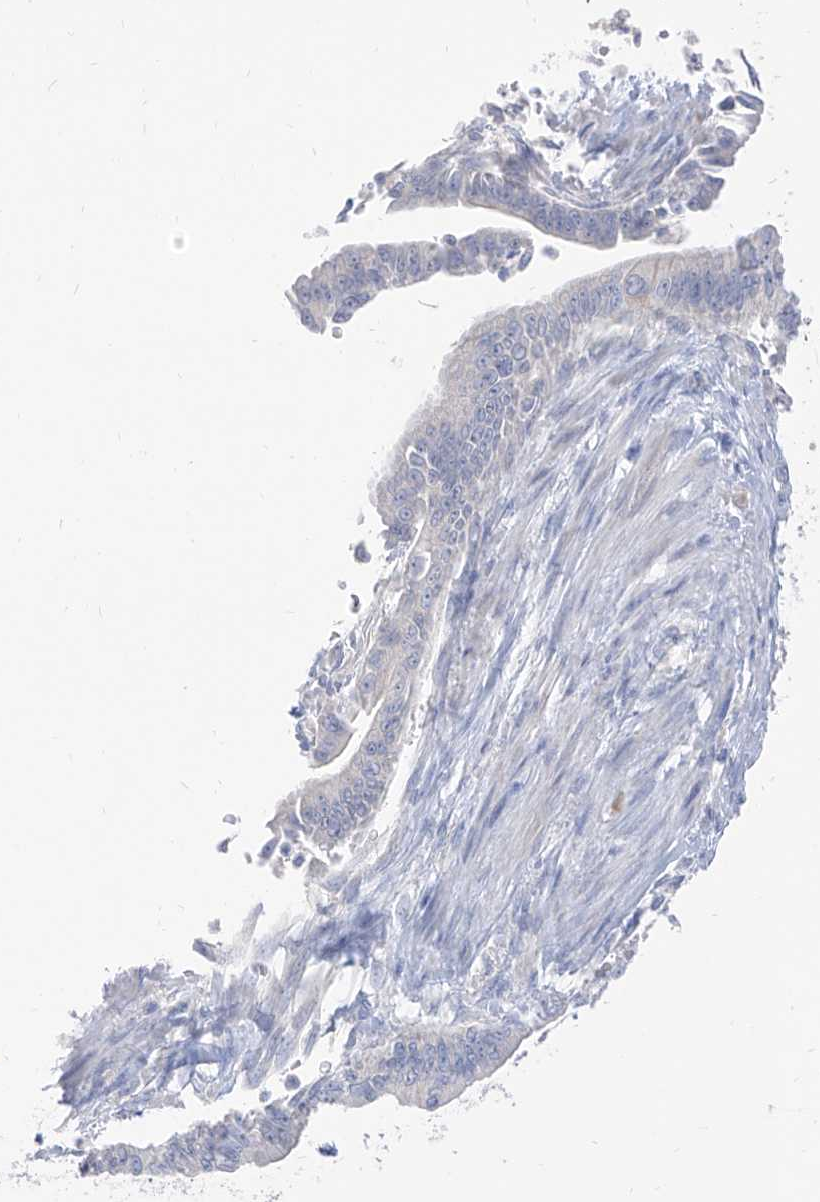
{"staining": {"intensity": "negative", "quantity": "none", "location": "none"}, "tissue": "pancreatic cancer", "cell_type": "Tumor cells", "image_type": "cancer", "snomed": [{"axis": "morphology", "description": "Adenocarcinoma, NOS"}, {"axis": "topography", "description": "Pancreas"}], "caption": "Immunohistochemistry of human pancreatic cancer displays no staining in tumor cells.", "gene": "ARHGEF40", "patient": {"sex": "male", "age": 70}}